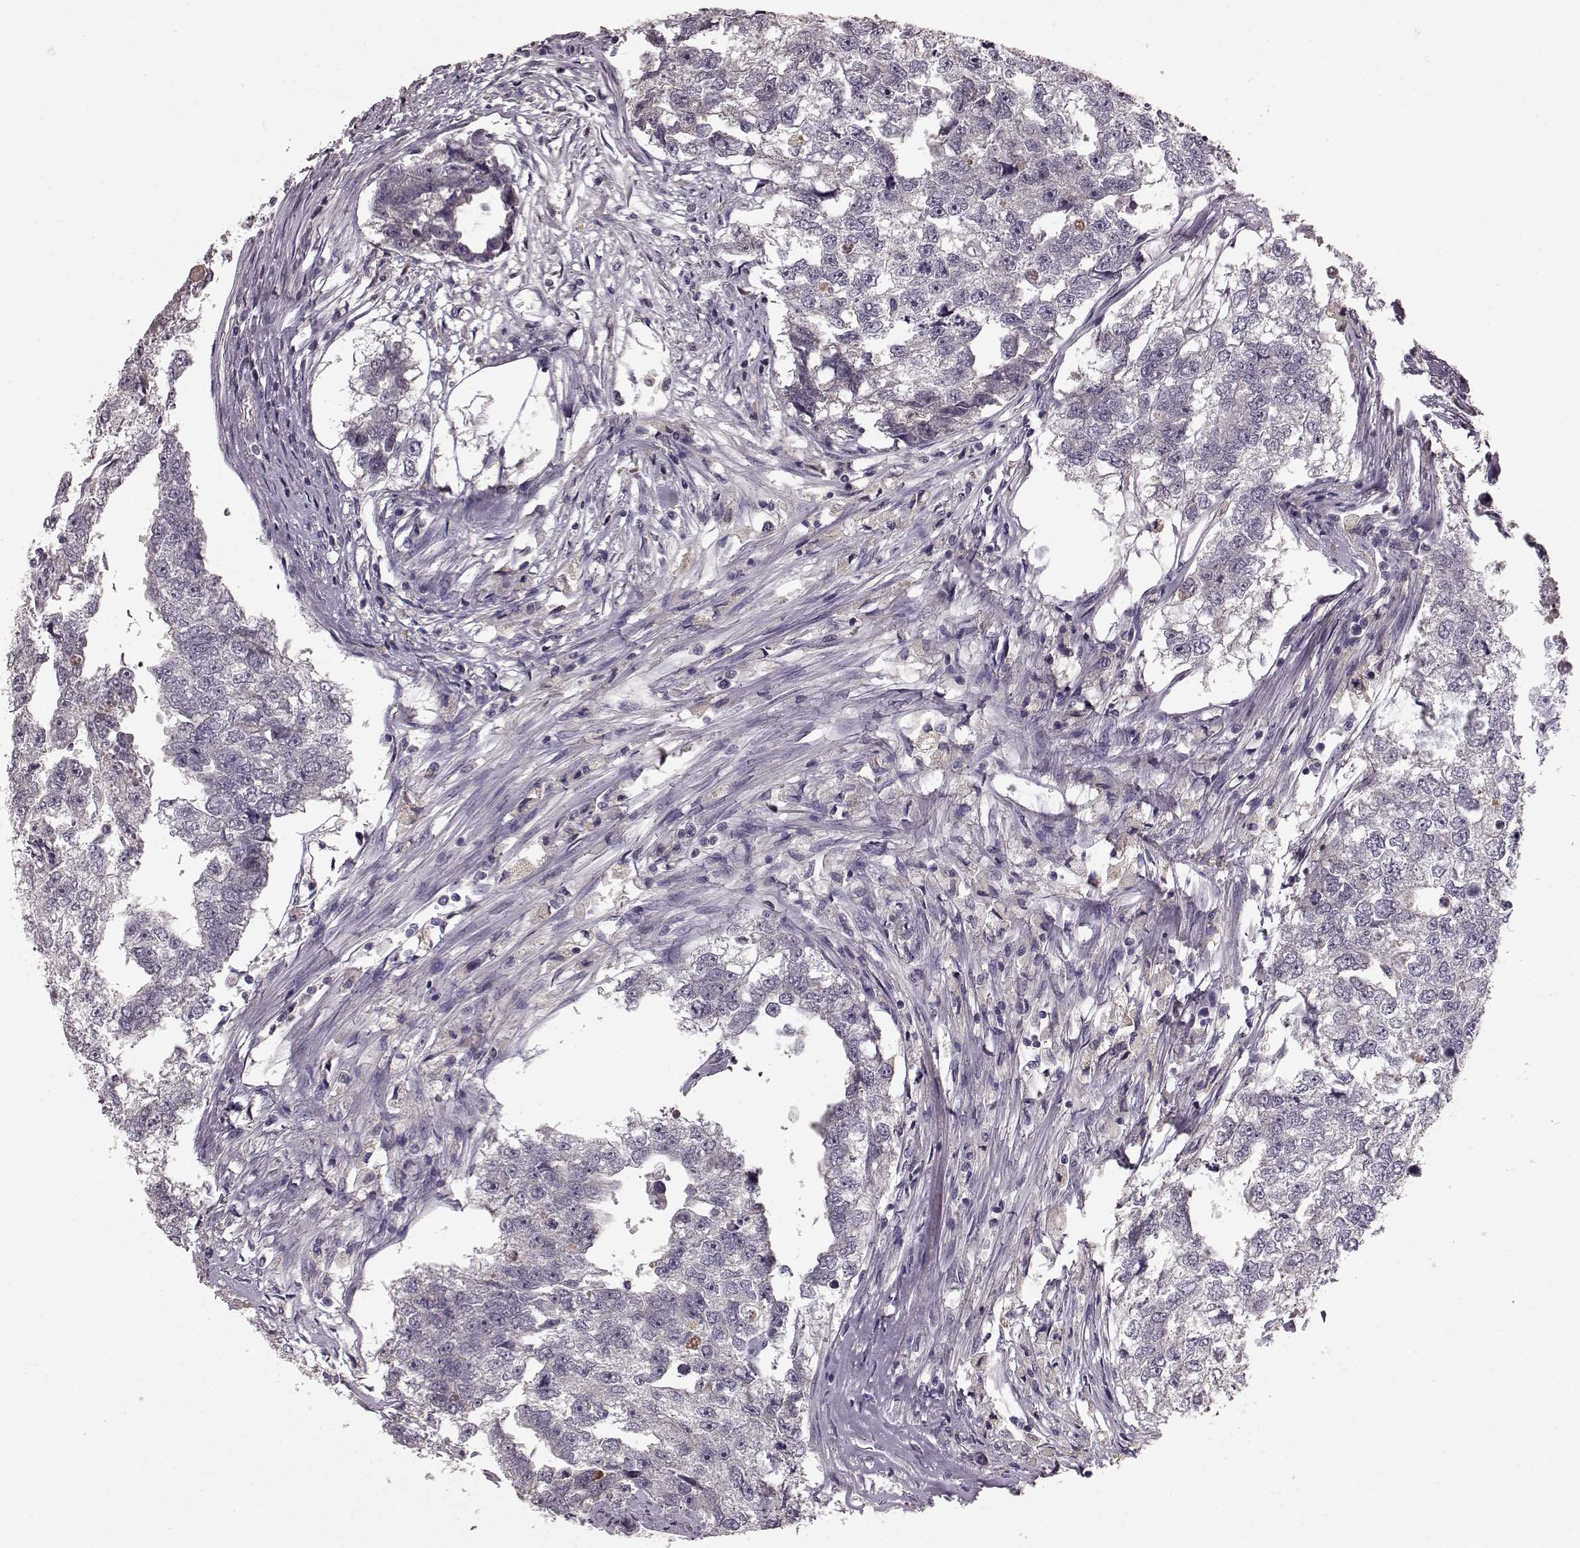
{"staining": {"intensity": "negative", "quantity": "none", "location": "none"}, "tissue": "testis cancer", "cell_type": "Tumor cells", "image_type": "cancer", "snomed": [{"axis": "morphology", "description": "Carcinoma, Embryonal, NOS"}, {"axis": "morphology", "description": "Teratoma, malignant, NOS"}, {"axis": "topography", "description": "Testis"}], "caption": "Immunohistochemistry histopathology image of neoplastic tissue: testis cancer stained with DAB (3,3'-diaminobenzidine) reveals no significant protein expression in tumor cells.", "gene": "SLC22A18", "patient": {"sex": "male", "age": 44}}